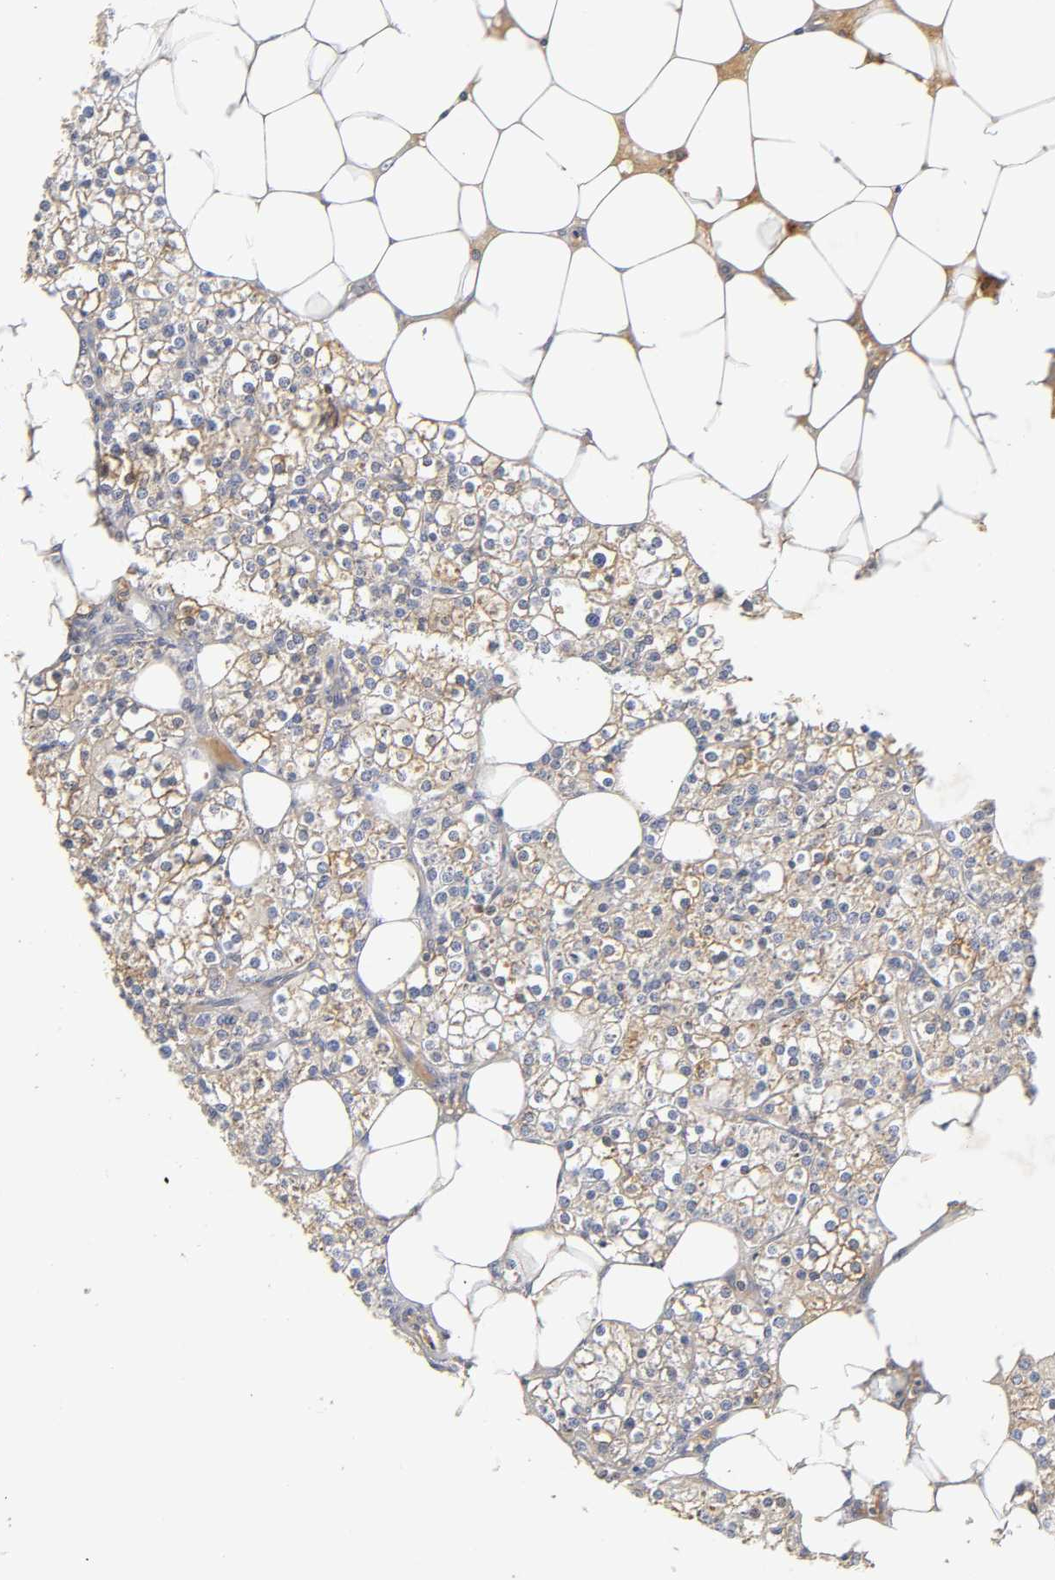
{"staining": {"intensity": "moderate", "quantity": ">75%", "location": "cytoplasmic/membranous"}, "tissue": "parathyroid gland", "cell_type": "Glandular cells", "image_type": "normal", "snomed": [{"axis": "morphology", "description": "Normal tissue, NOS"}, {"axis": "topography", "description": "Parathyroid gland"}], "caption": "Parathyroid gland stained with DAB immunohistochemistry (IHC) shows medium levels of moderate cytoplasmic/membranous positivity in approximately >75% of glandular cells. (DAB = brown stain, brightfield microscopy at high magnification).", "gene": "RPS29", "patient": {"sex": "female", "age": 63}}